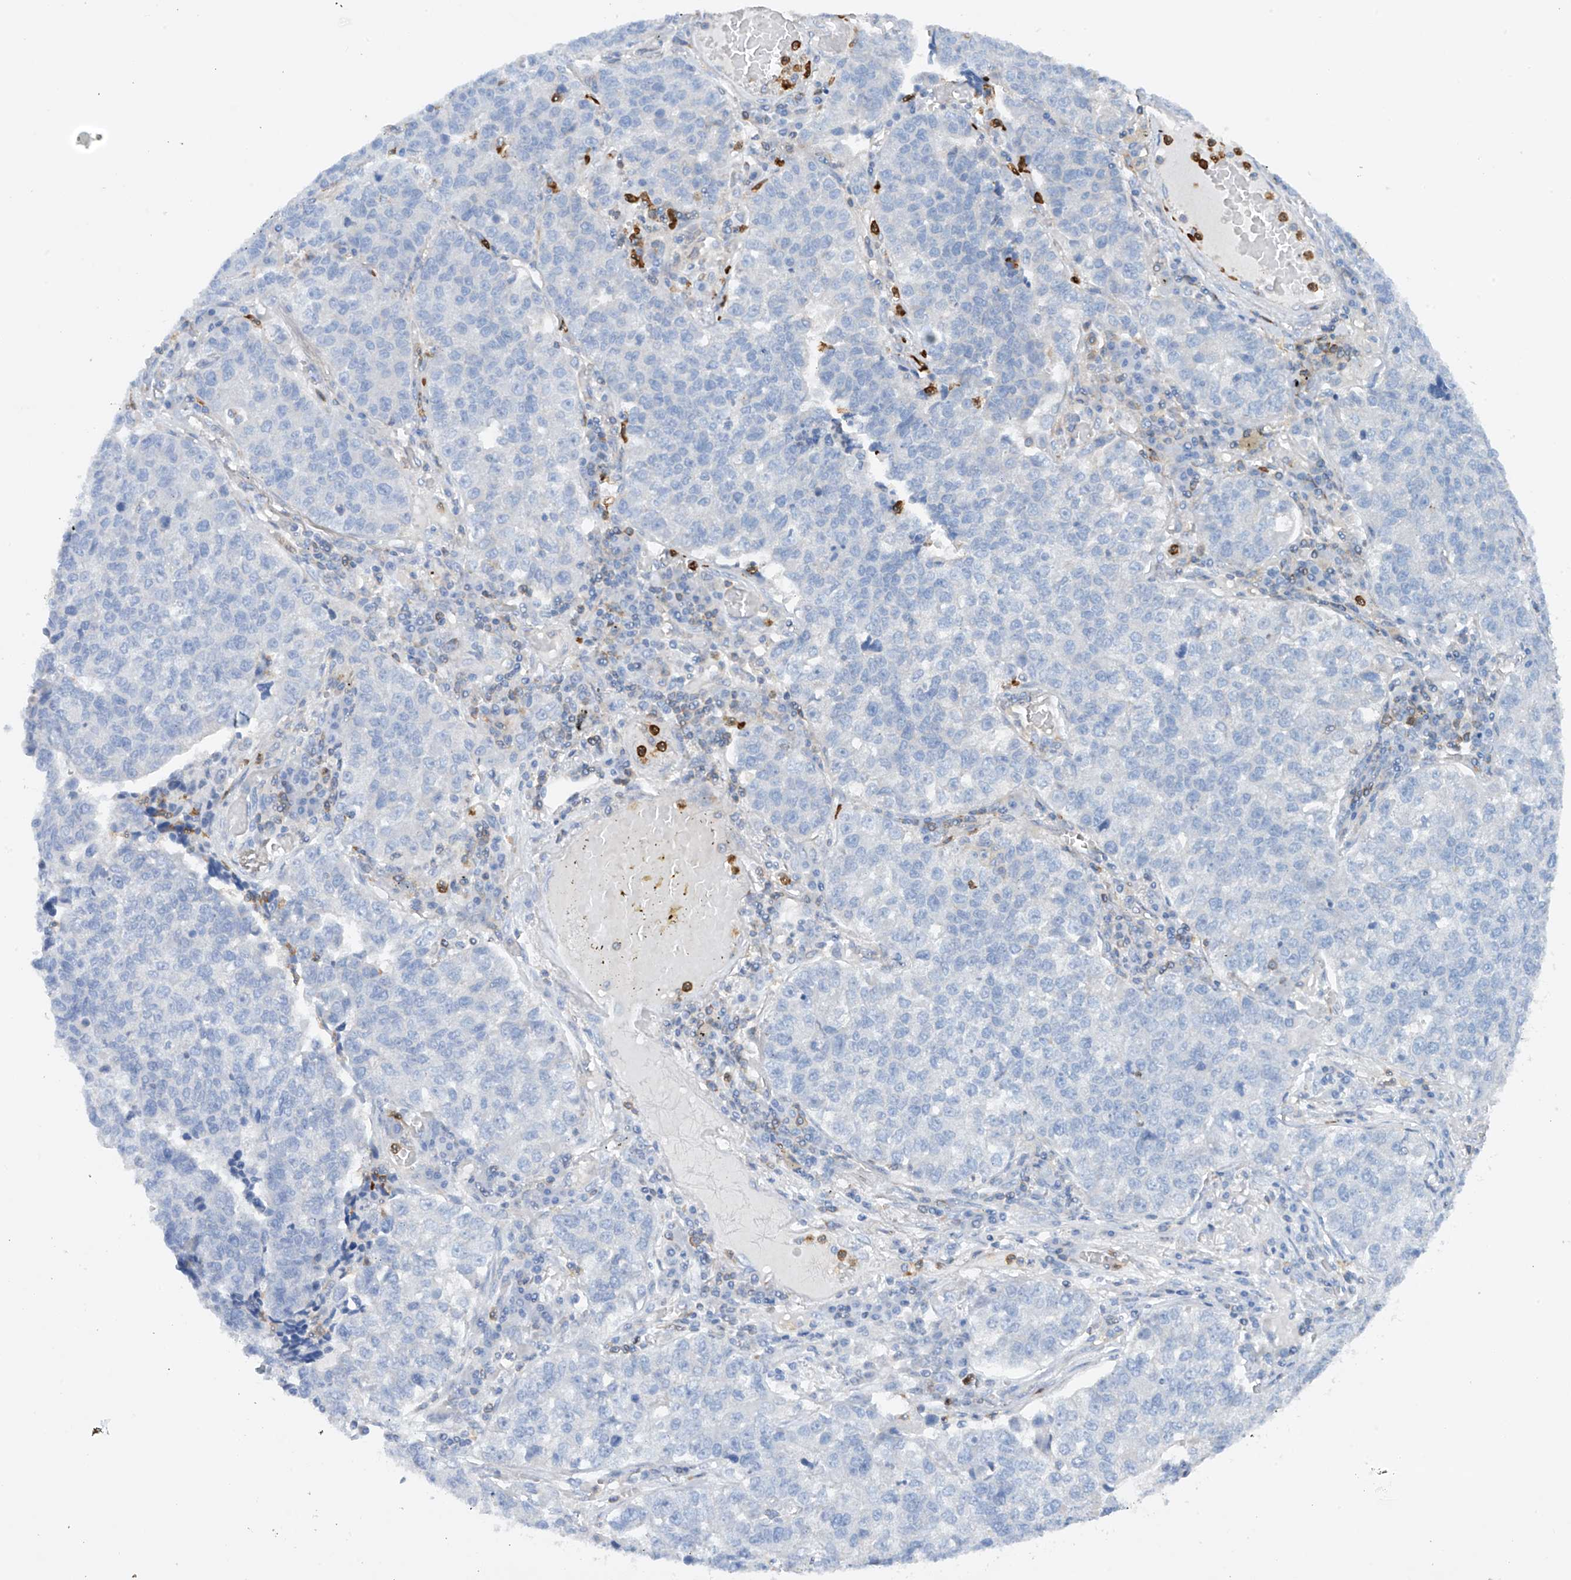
{"staining": {"intensity": "negative", "quantity": "none", "location": "none"}, "tissue": "lung cancer", "cell_type": "Tumor cells", "image_type": "cancer", "snomed": [{"axis": "morphology", "description": "Adenocarcinoma, NOS"}, {"axis": "topography", "description": "Lung"}], "caption": "There is no significant staining in tumor cells of lung cancer.", "gene": "PHACTR2", "patient": {"sex": "male", "age": 49}}